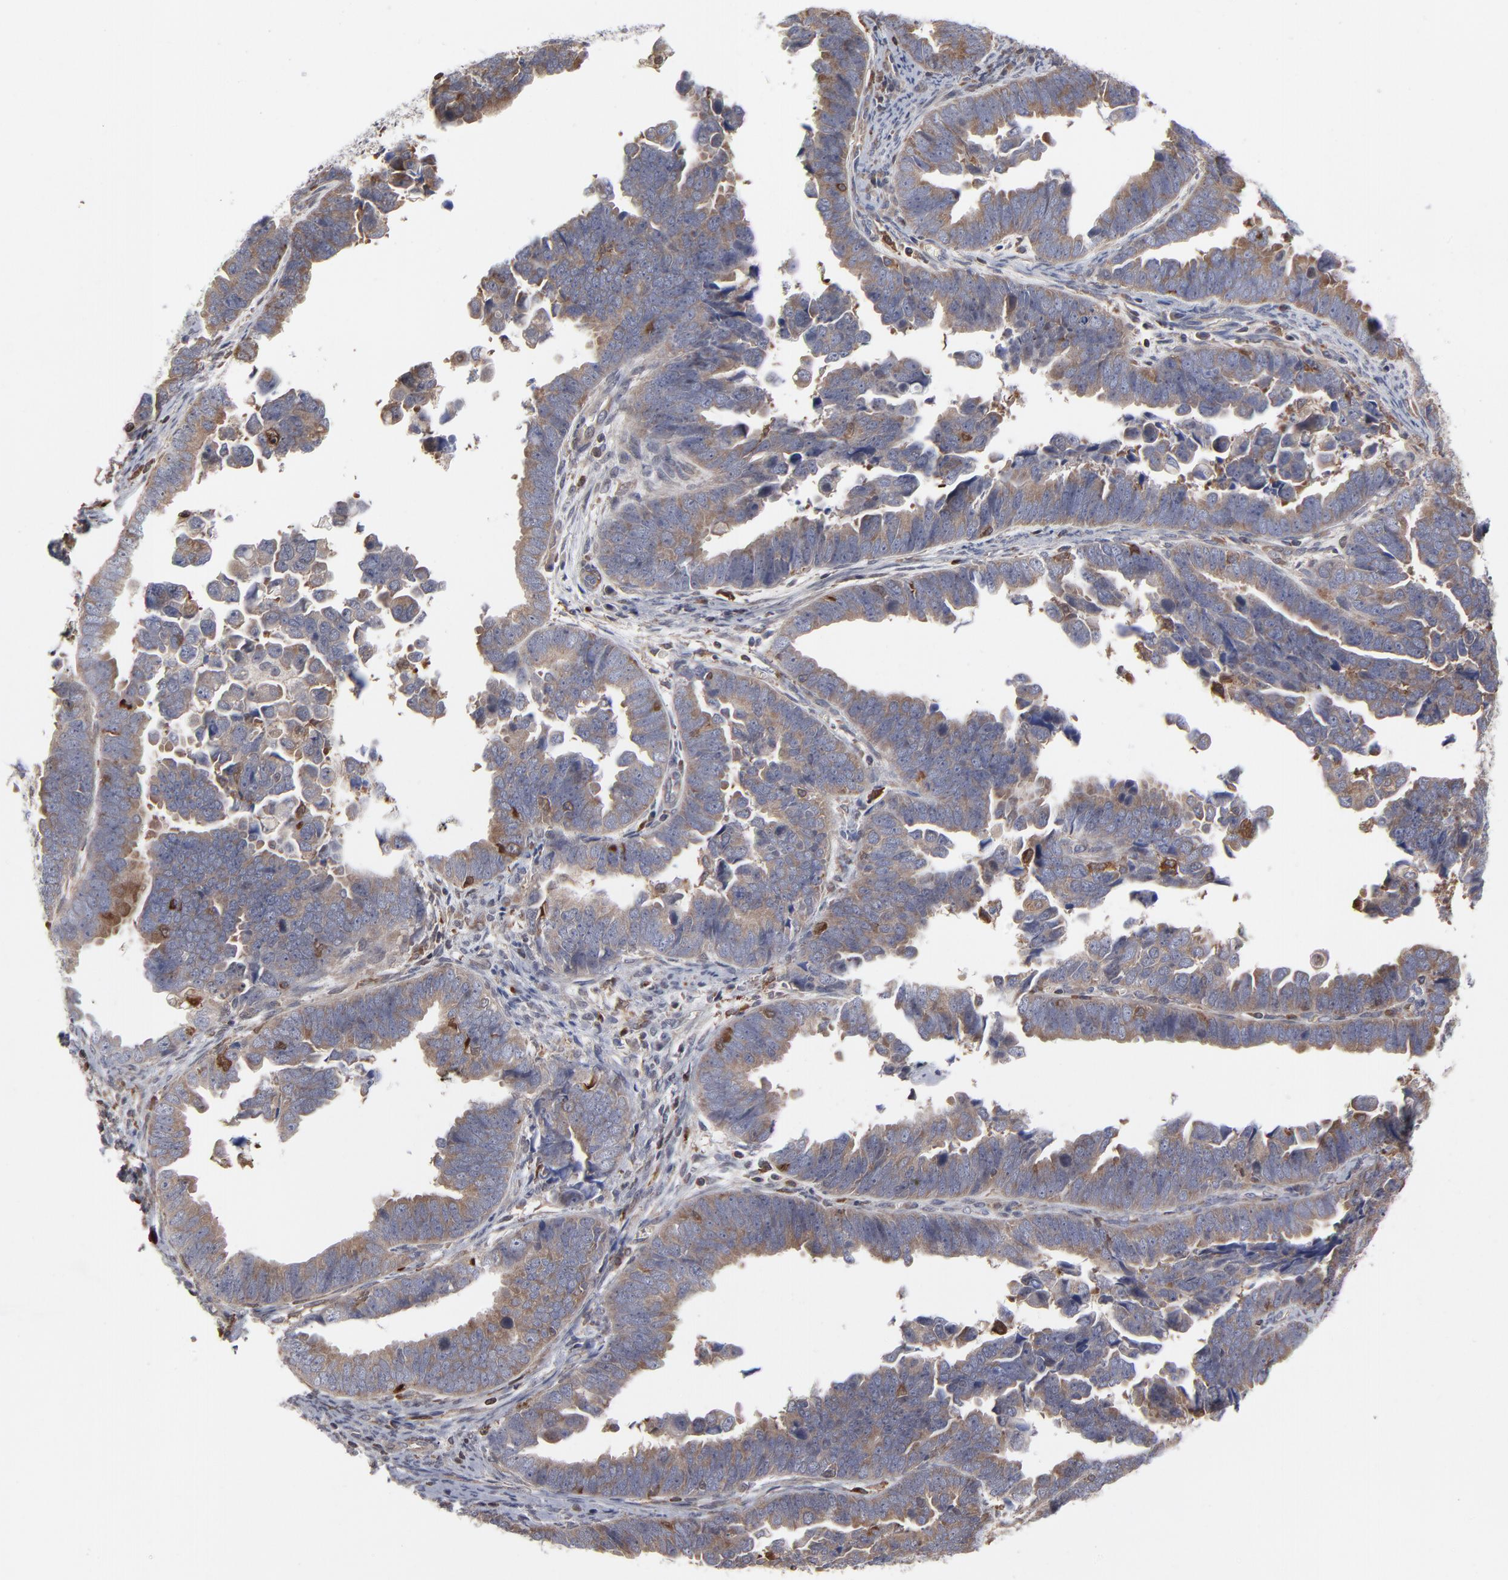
{"staining": {"intensity": "moderate", "quantity": ">75%", "location": "cytoplasmic/membranous"}, "tissue": "endometrial cancer", "cell_type": "Tumor cells", "image_type": "cancer", "snomed": [{"axis": "morphology", "description": "Adenocarcinoma, NOS"}, {"axis": "topography", "description": "Endometrium"}], "caption": "Immunohistochemical staining of adenocarcinoma (endometrial) shows medium levels of moderate cytoplasmic/membranous protein staining in approximately >75% of tumor cells.", "gene": "MAP2K1", "patient": {"sex": "female", "age": 75}}